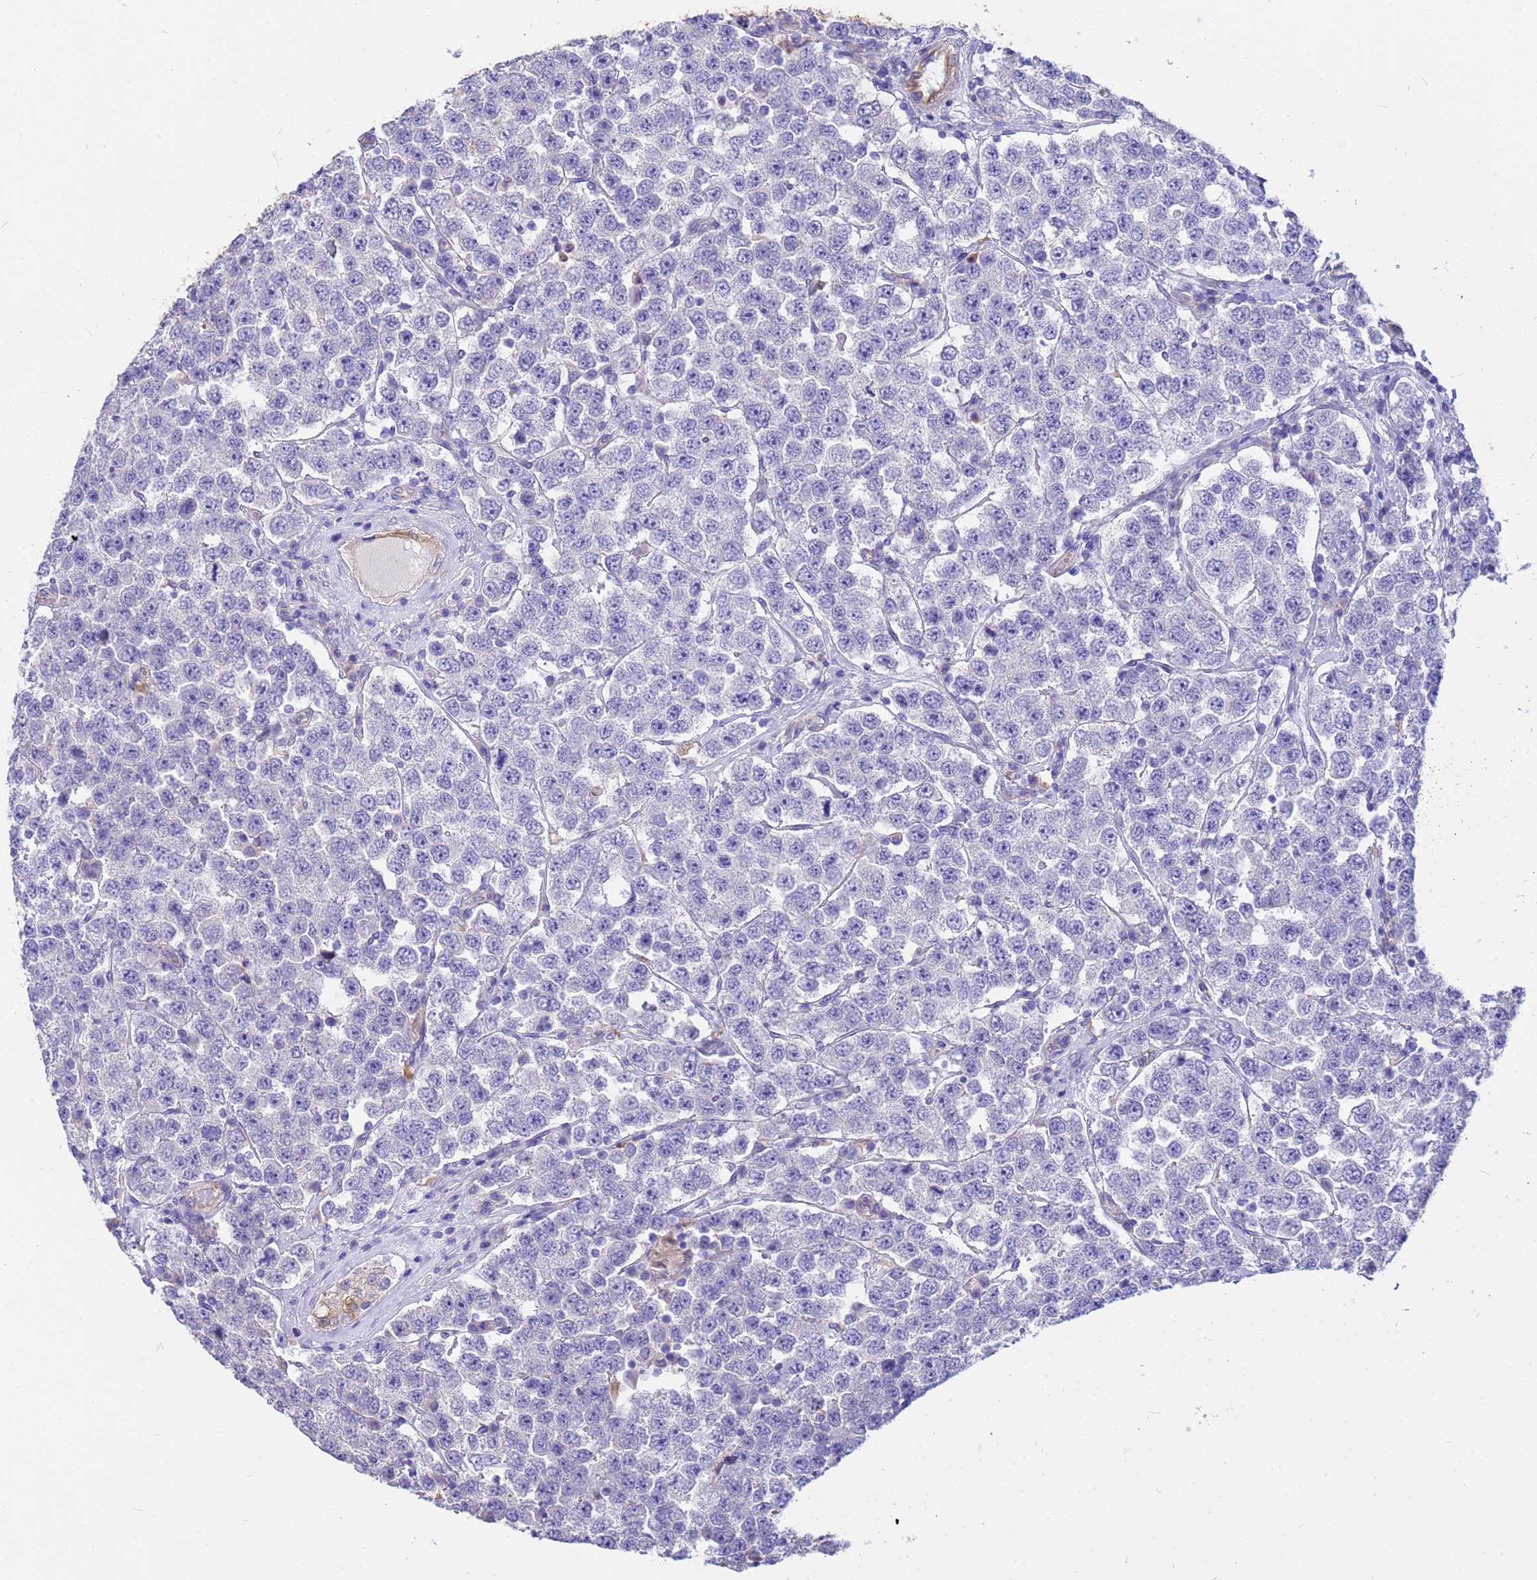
{"staining": {"intensity": "negative", "quantity": "none", "location": "none"}, "tissue": "testis cancer", "cell_type": "Tumor cells", "image_type": "cancer", "snomed": [{"axis": "morphology", "description": "Seminoma, NOS"}, {"axis": "topography", "description": "Testis"}], "caption": "Tumor cells show no significant expression in testis cancer (seminoma).", "gene": "TCEAL3", "patient": {"sex": "male", "age": 28}}